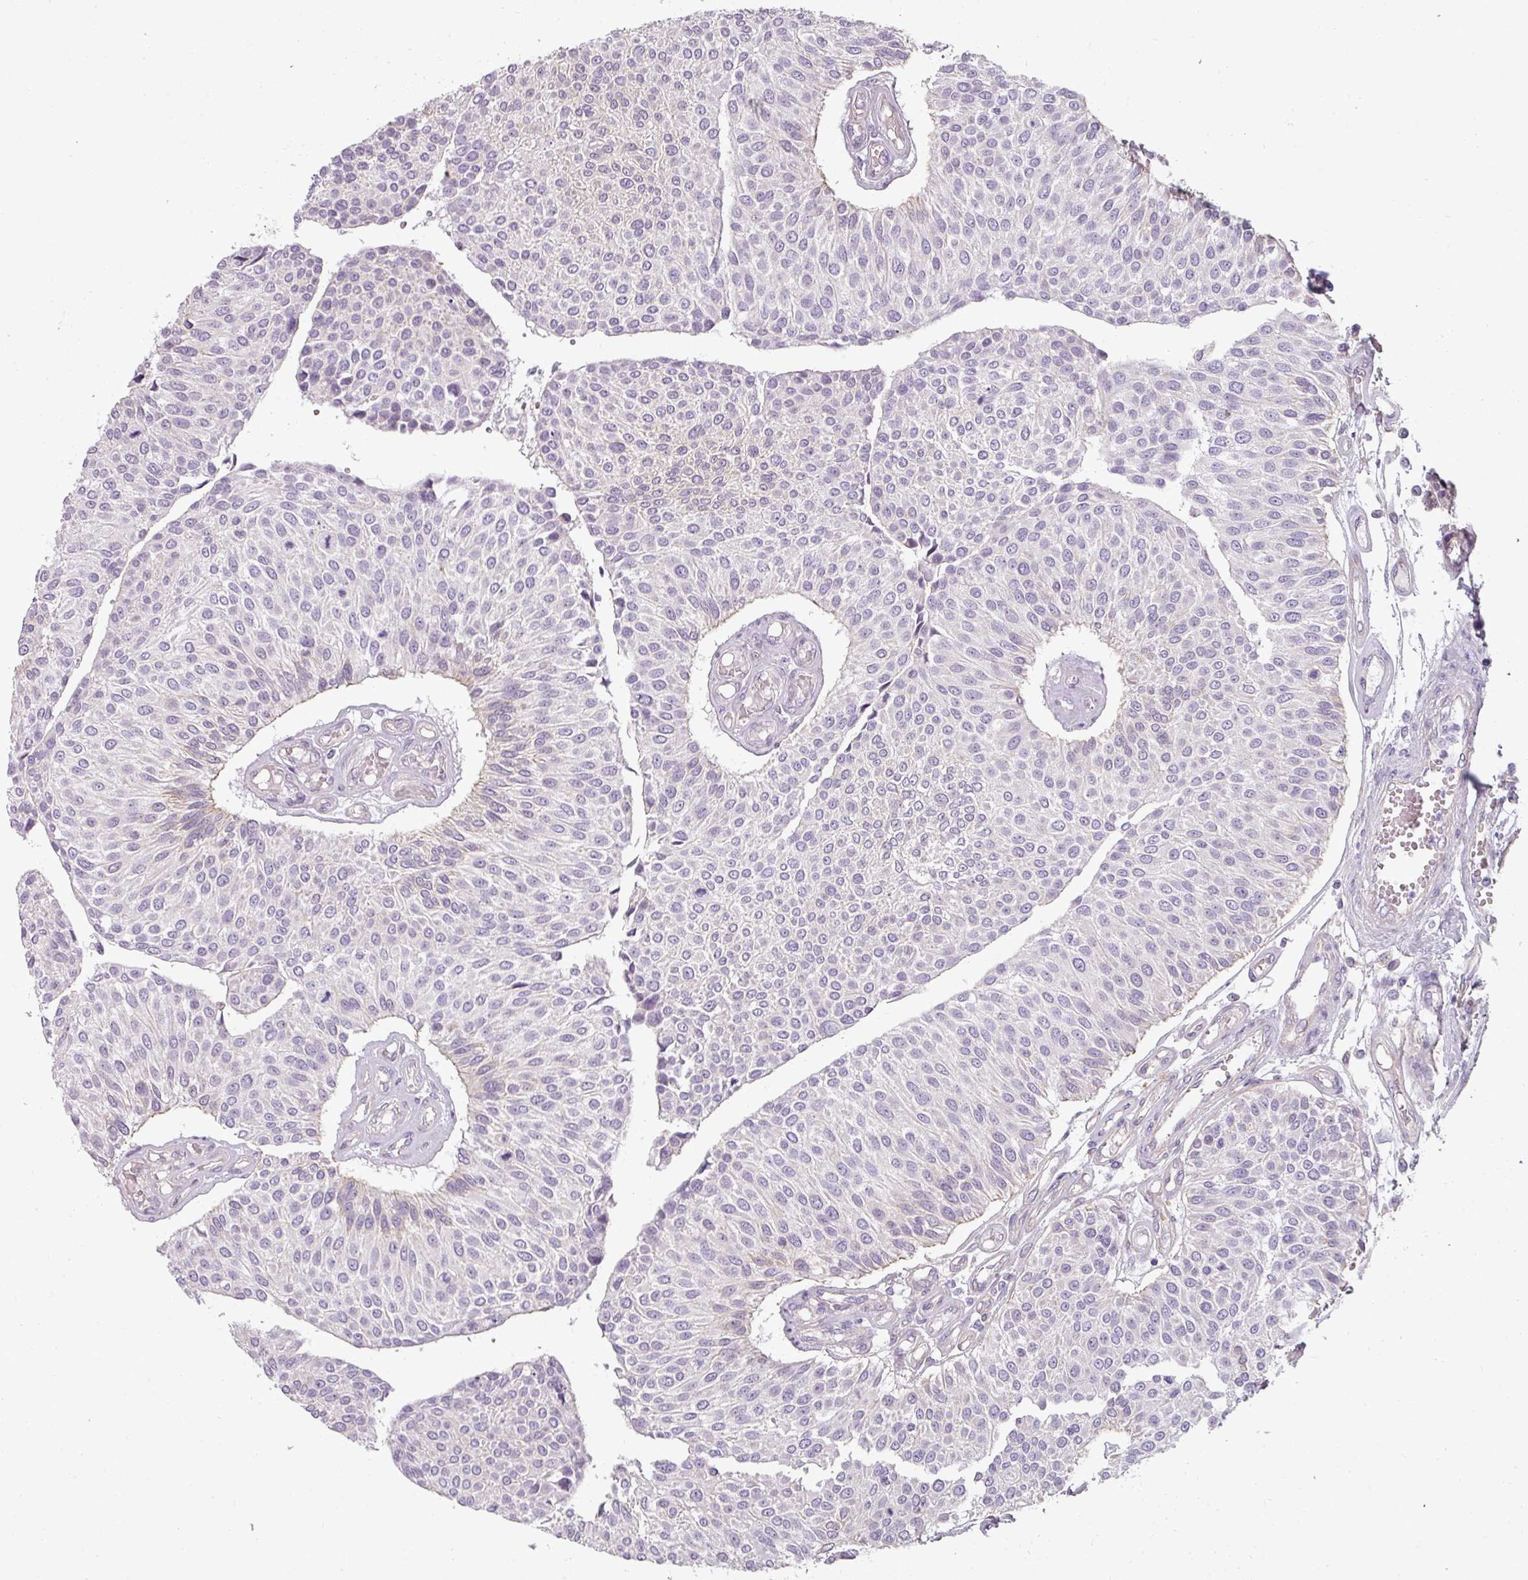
{"staining": {"intensity": "negative", "quantity": "none", "location": "none"}, "tissue": "urothelial cancer", "cell_type": "Tumor cells", "image_type": "cancer", "snomed": [{"axis": "morphology", "description": "Urothelial carcinoma, NOS"}, {"axis": "topography", "description": "Urinary bladder"}], "caption": "Tumor cells are negative for brown protein staining in transitional cell carcinoma. (Brightfield microscopy of DAB (3,3'-diaminobenzidine) immunohistochemistry (IHC) at high magnification).", "gene": "ASB1", "patient": {"sex": "male", "age": 55}}